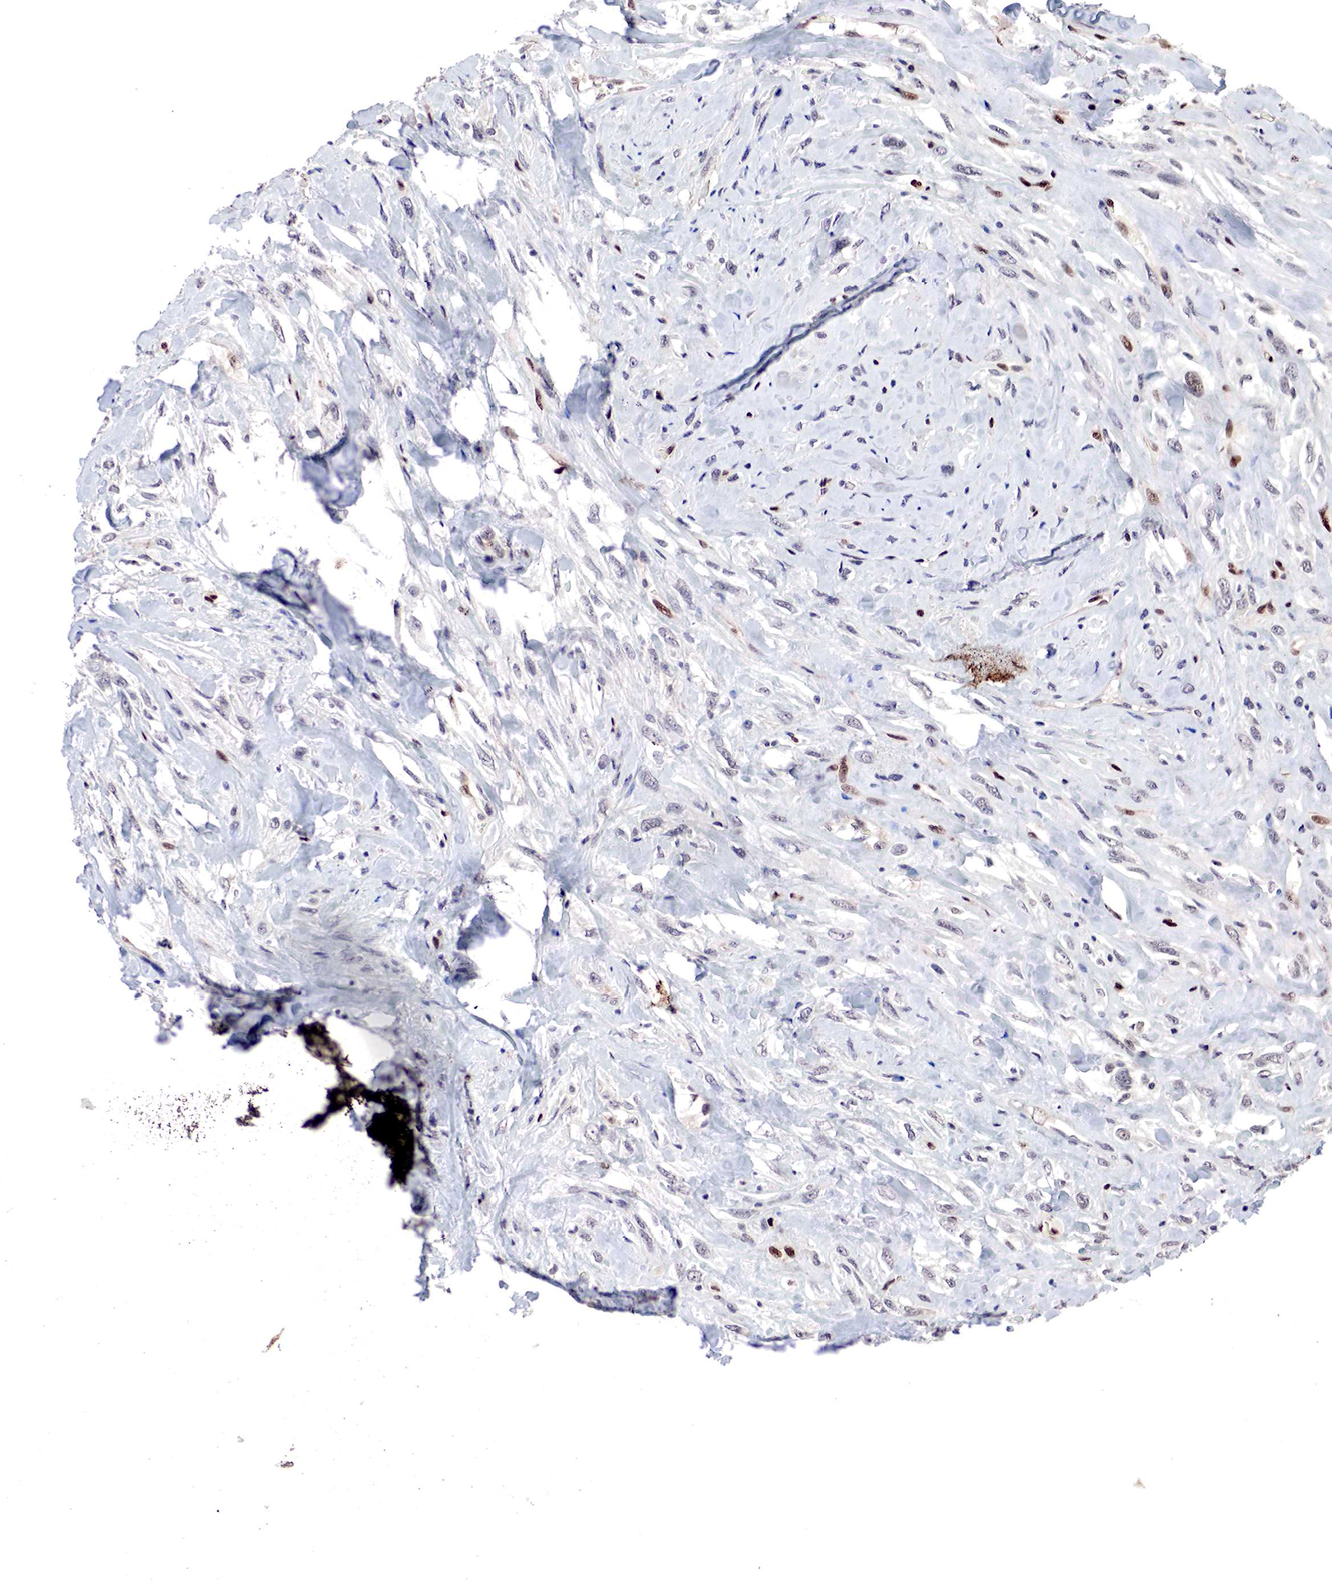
{"staining": {"intensity": "weak", "quantity": "<25%", "location": "nuclear"}, "tissue": "breast cancer", "cell_type": "Tumor cells", "image_type": "cancer", "snomed": [{"axis": "morphology", "description": "Neoplasm, malignant, NOS"}, {"axis": "topography", "description": "Breast"}], "caption": "The immunohistochemistry micrograph has no significant positivity in tumor cells of breast cancer tissue. The staining was performed using DAB to visualize the protein expression in brown, while the nuclei were stained in blue with hematoxylin (Magnification: 20x).", "gene": "DACH2", "patient": {"sex": "female", "age": 50}}